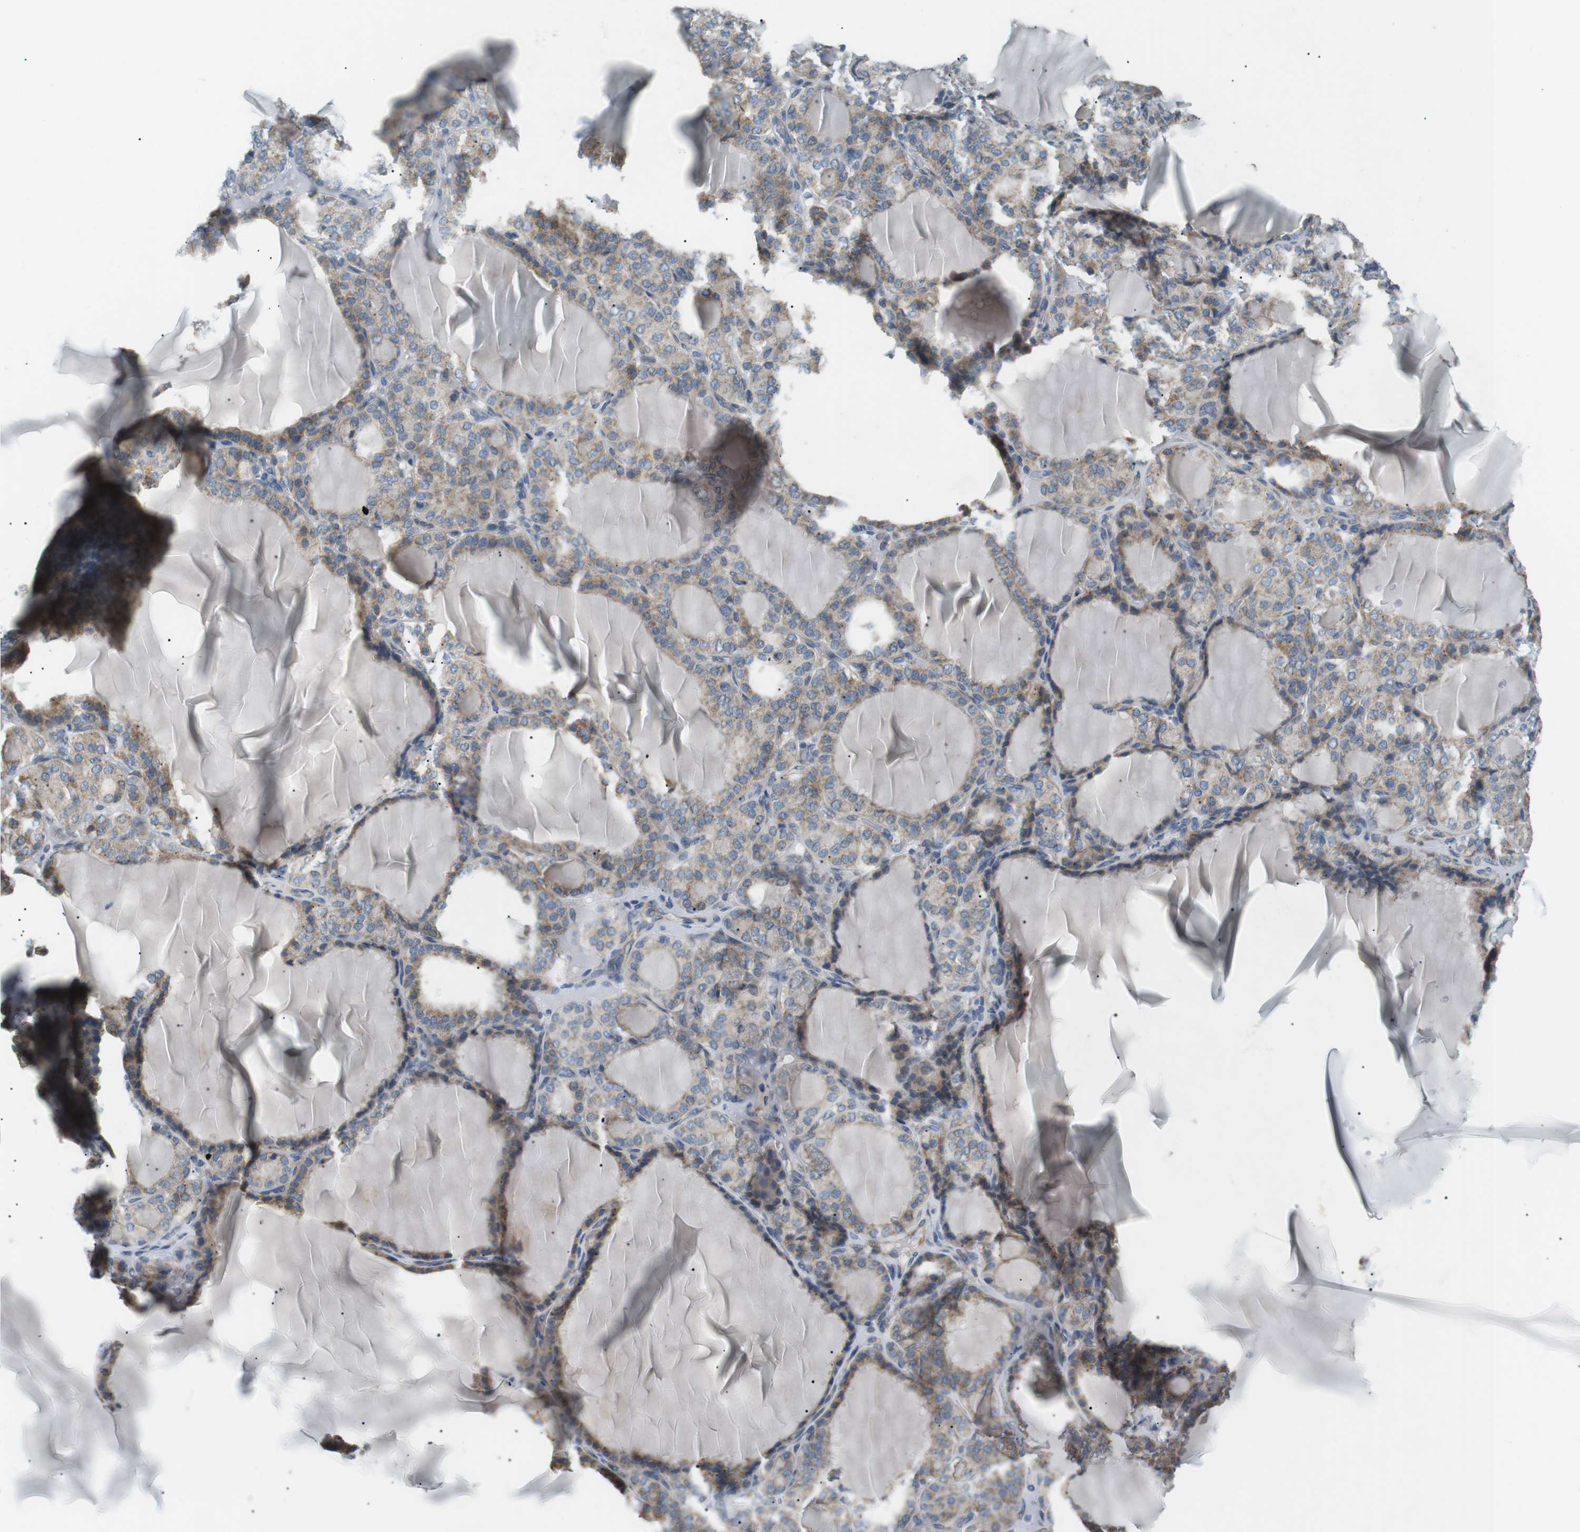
{"staining": {"intensity": "moderate", "quantity": ">75%", "location": "cytoplasmic/membranous"}, "tissue": "thyroid gland", "cell_type": "Glandular cells", "image_type": "normal", "snomed": [{"axis": "morphology", "description": "Normal tissue, NOS"}, {"axis": "topography", "description": "Thyroid gland"}], "caption": "Brown immunohistochemical staining in benign thyroid gland shows moderate cytoplasmic/membranous staining in about >75% of glandular cells. (IHC, brightfield microscopy, high magnification).", "gene": "MTARC2", "patient": {"sex": "female", "age": 28}}